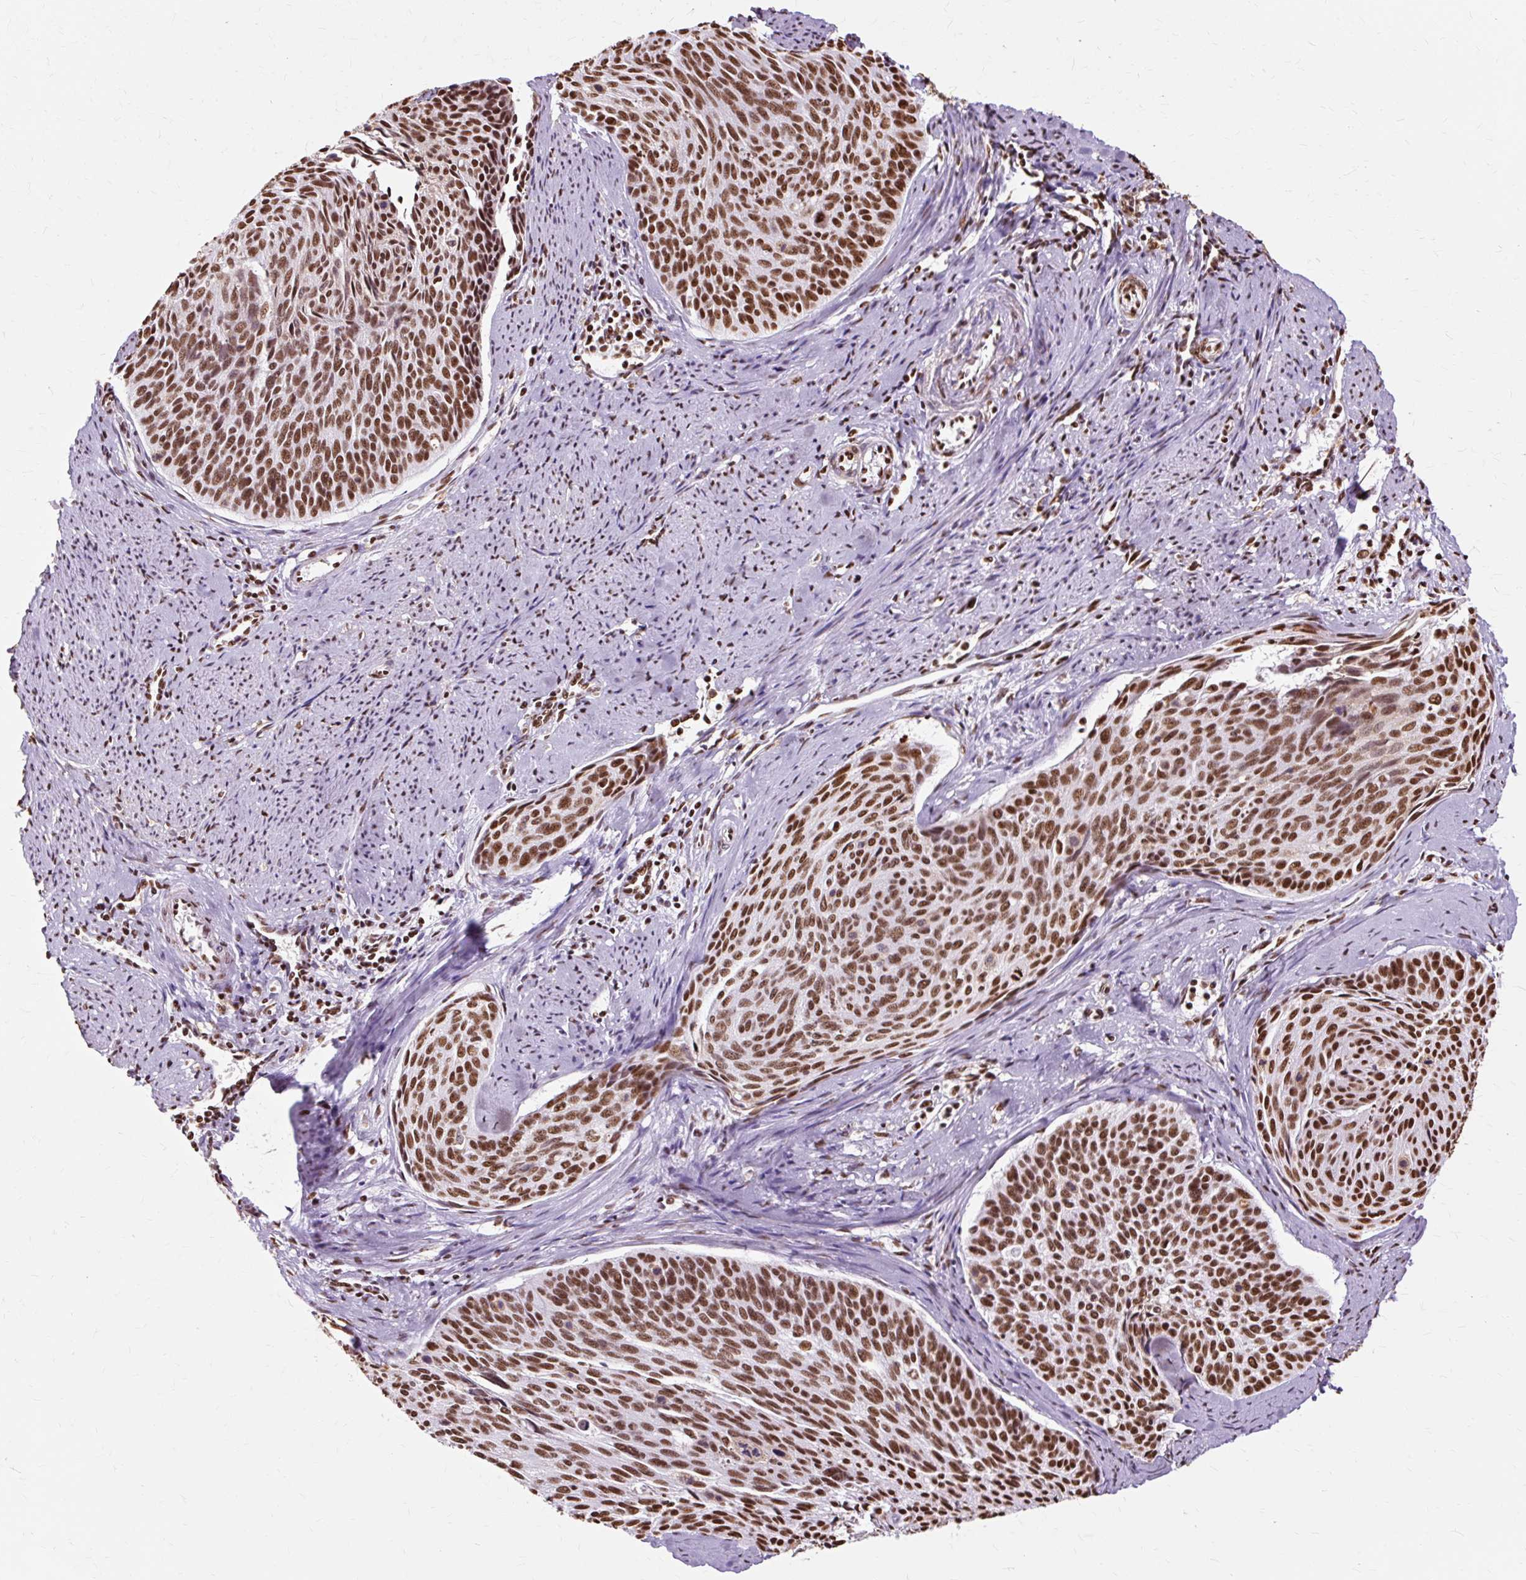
{"staining": {"intensity": "strong", "quantity": ">75%", "location": "nuclear"}, "tissue": "cervical cancer", "cell_type": "Tumor cells", "image_type": "cancer", "snomed": [{"axis": "morphology", "description": "Squamous cell carcinoma, NOS"}, {"axis": "topography", "description": "Cervix"}], "caption": "A photomicrograph of human cervical squamous cell carcinoma stained for a protein displays strong nuclear brown staining in tumor cells. Nuclei are stained in blue.", "gene": "XRCC6", "patient": {"sex": "female", "age": 55}}